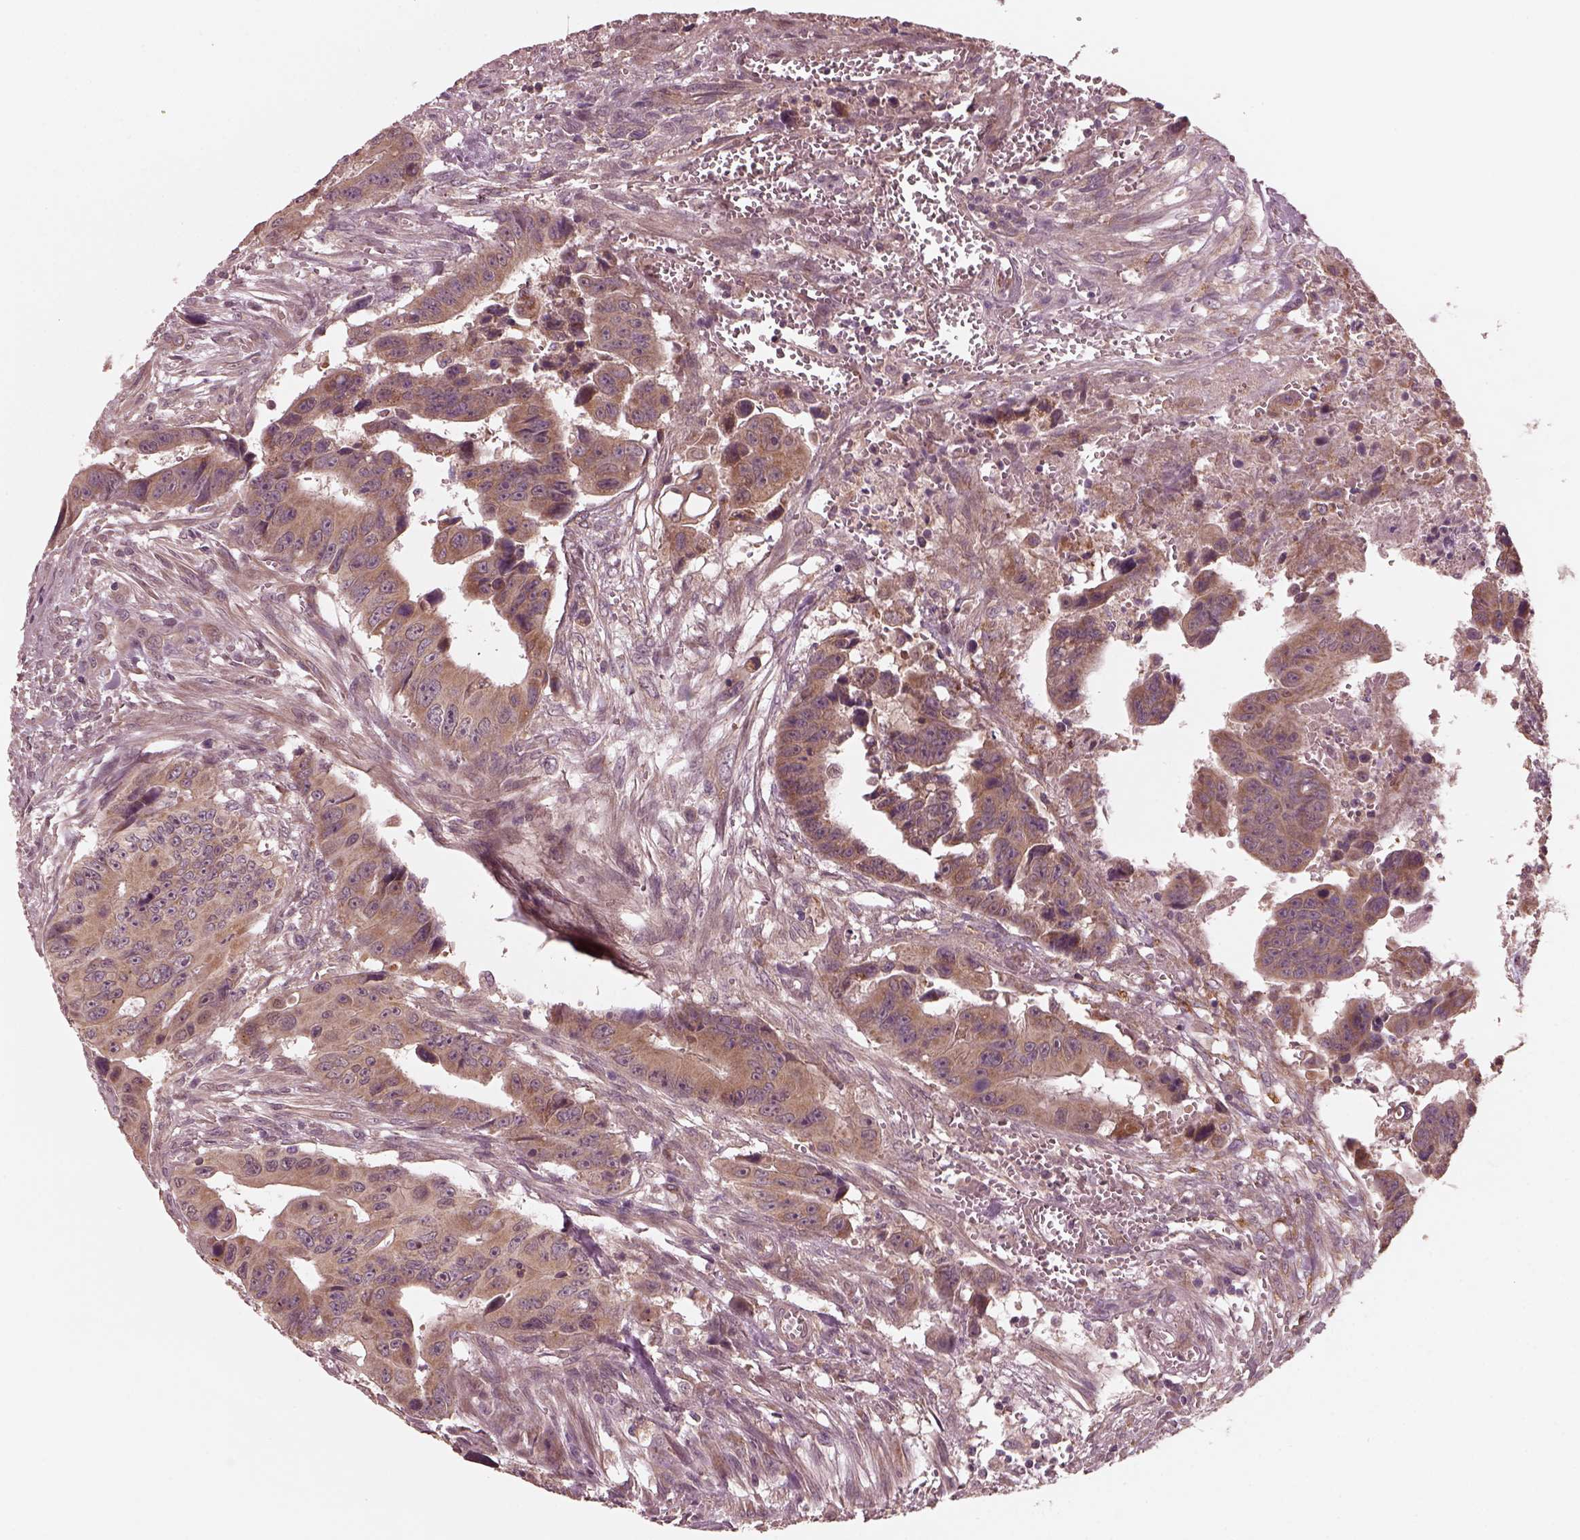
{"staining": {"intensity": "weak", "quantity": "25%-75%", "location": "cytoplasmic/membranous"}, "tissue": "colorectal cancer", "cell_type": "Tumor cells", "image_type": "cancer", "snomed": [{"axis": "morphology", "description": "Adenocarcinoma, NOS"}, {"axis": "topography", "description": "Colon"}], "caption": "DAB immunohistochemical staining of adenocarcinoma (colorectal) displays weak cytoplasmic/membranous protein expression in approximately 25%-75% of tumor cells.", "gene": "FAF2", "patient": {"sex": "female", "age": 87}}